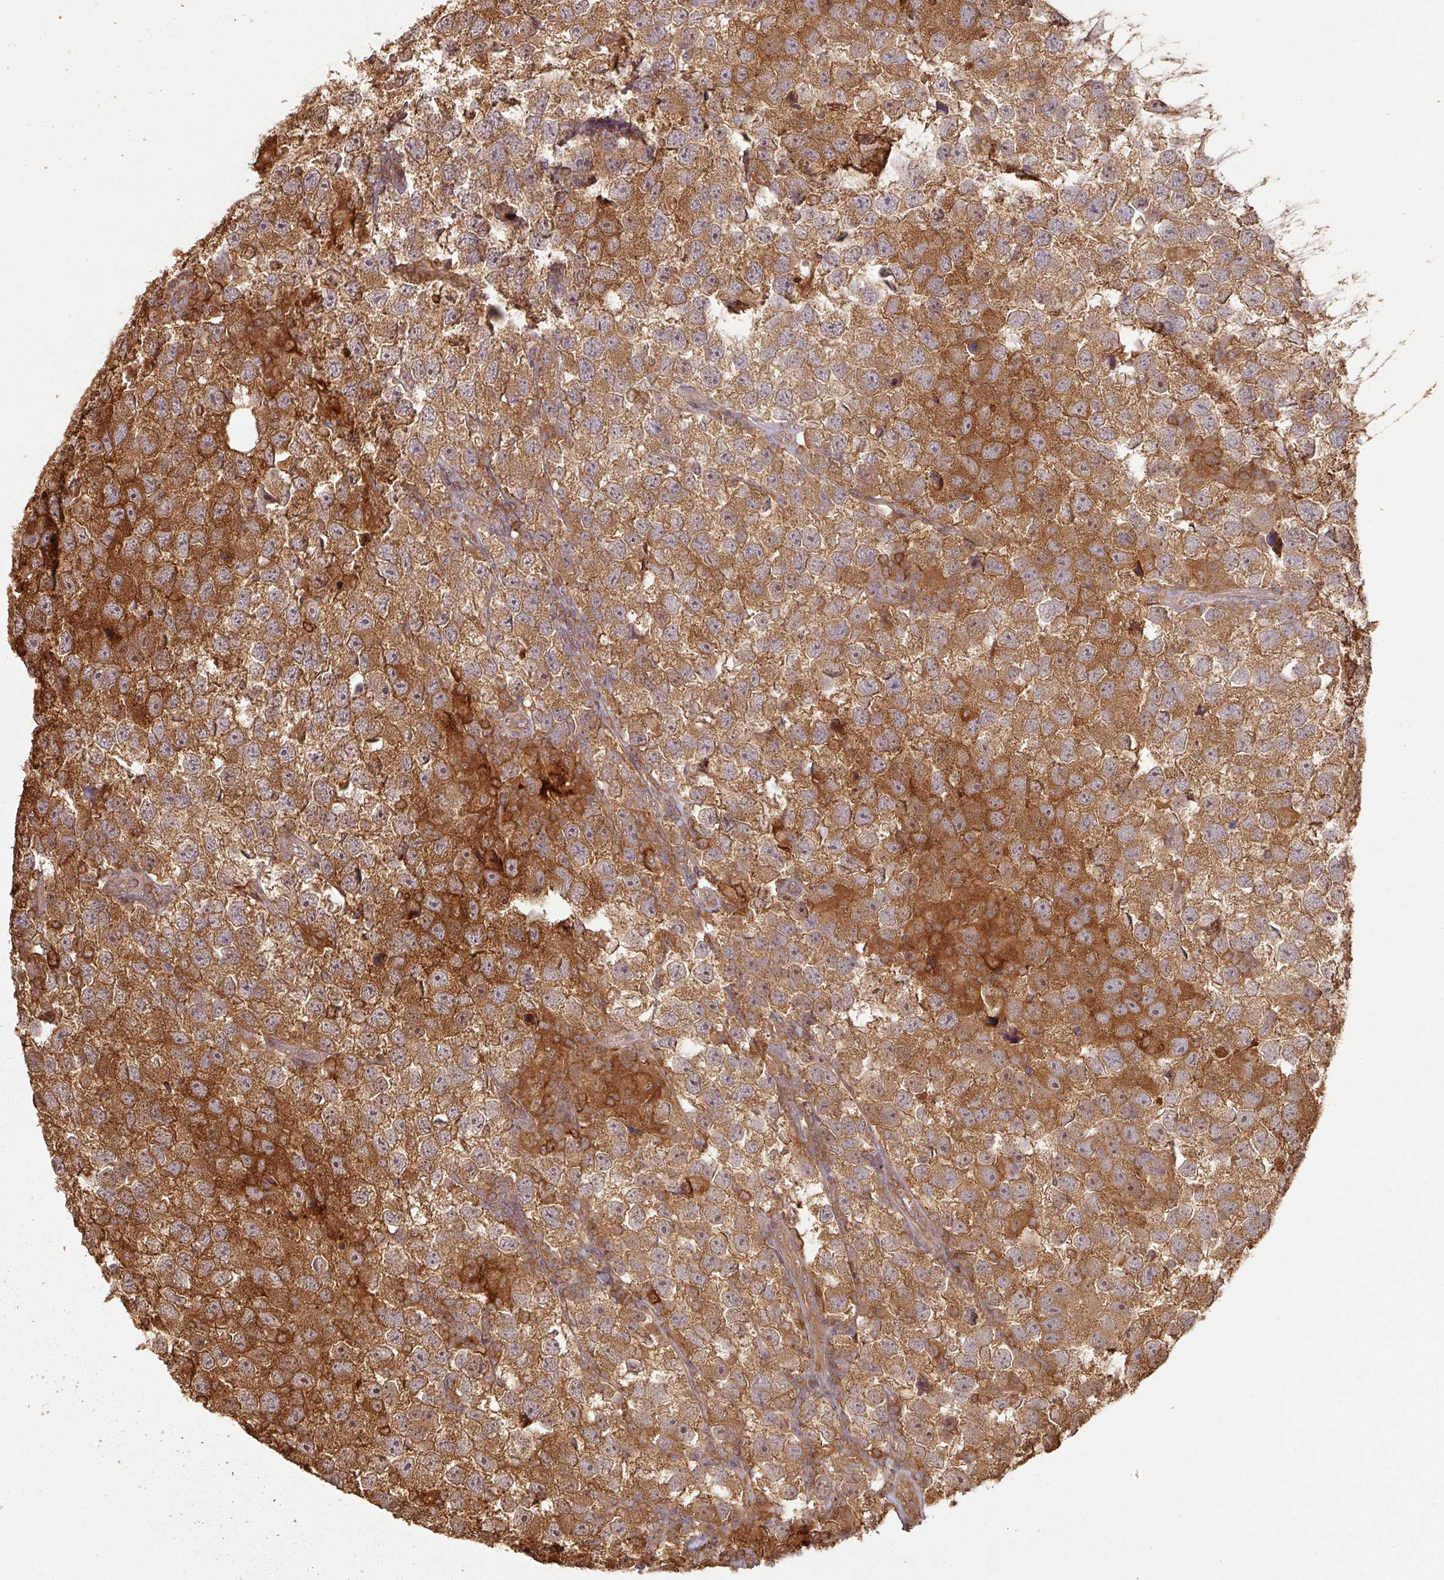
{"staining": {"intensity": "moderate", "quantity": ">75%", "location": "cytoplasmic/membranous,nuclear"}, "tissue": "testis cancer", "cell_type": "Tumor cells", "image_type": "cancer", "snomed": [{"axis": "morphology", "description": "Seminoma, NOS"}, {"axis": "topography", "description": "Testis"}], "caption": "This histopathology image displays immunohistochemistry staining of human testis seminoma, with medium moderate cytoplasmic/membranous and nuclear expression in approximately >75% of tumor cells.", "gene": "ZNF322", "patient": {"sex": "male", "age": 26}}